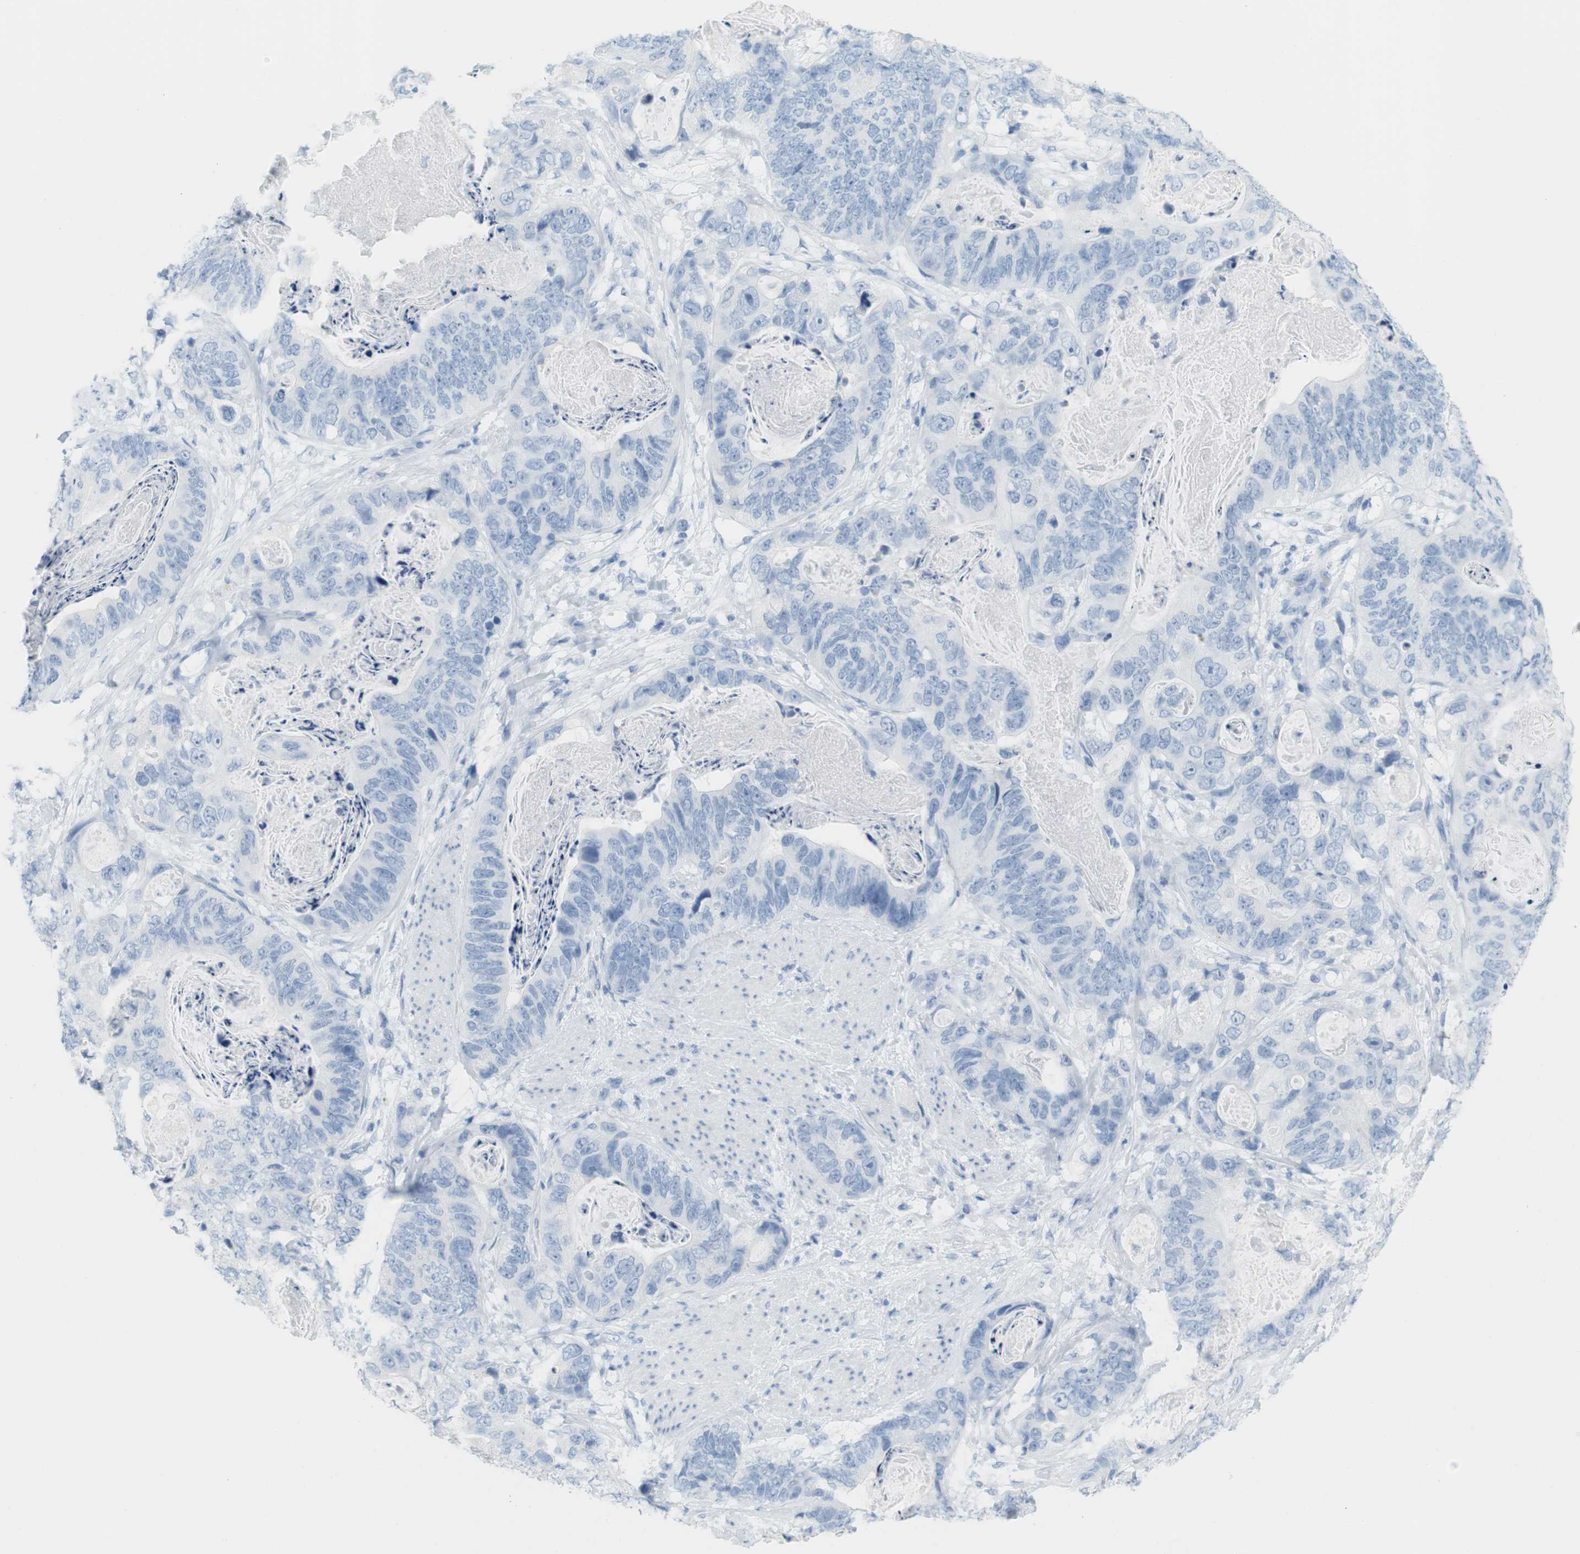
{"staining": {"intensity": "negative", "quantity": "none", "location": "none"}, "tissue": "stomach cancer", "cell_type": "Tumor cells", "image_type": "cancer", "snomed": [{"axis": "morphology", "description": "Adenocarcinoma, NOS"}, {"axis": "topography", "description": "Stomach"}], "caption": "There is no significant staining in tumor cells of stomach cancer (adenocarcinoma). (DAB immunohistochemistry, high magnification).", "gene": "TNNT2", "patient": {"sex": "female", "age": 89}}